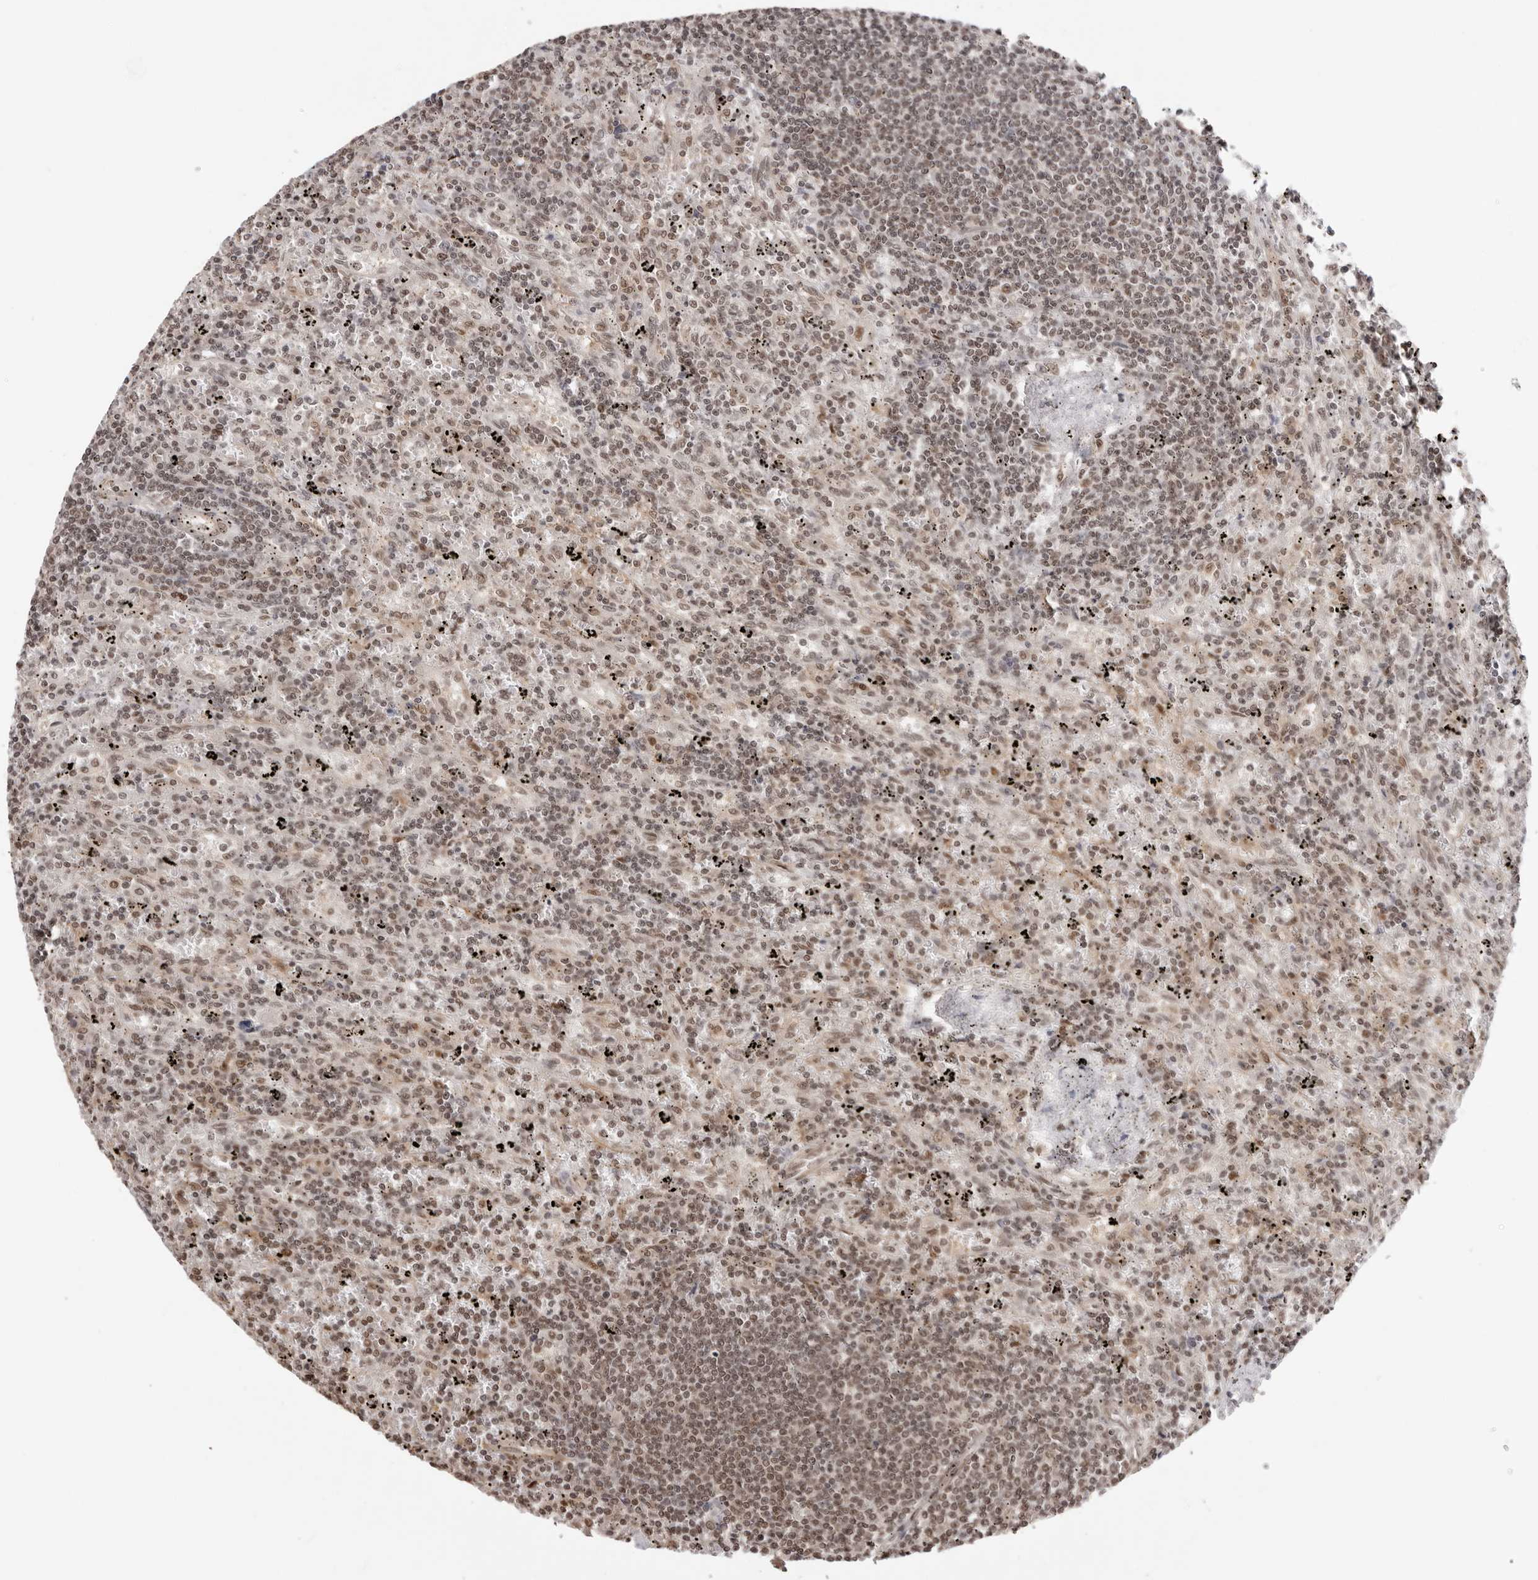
{"staining": {"intensity": "weak", "quantity": ">75%", "location": "nuclear"}, "tissue": "lymphoma", "cell_type": "Tumor cells", "image_type": "cancer", "snomed": [{"axis": "morphology", "description": "Malignant lymphoma, non-Hodgkin's type, Low grade"}, {"axis": "topography", "description": "Spleen"}], "caption": "Immunohistochemical staining of malignant lymphoma, non-Hodgkin's type (low-grade) demonstrates low levels of weak nuclear expression in about >75% of tumor cells. (brown staining indicates protein expression, while blue staining denotes nuclei).", "gene": "SDE2", "patient": {"sex": "male", "age": 76}}